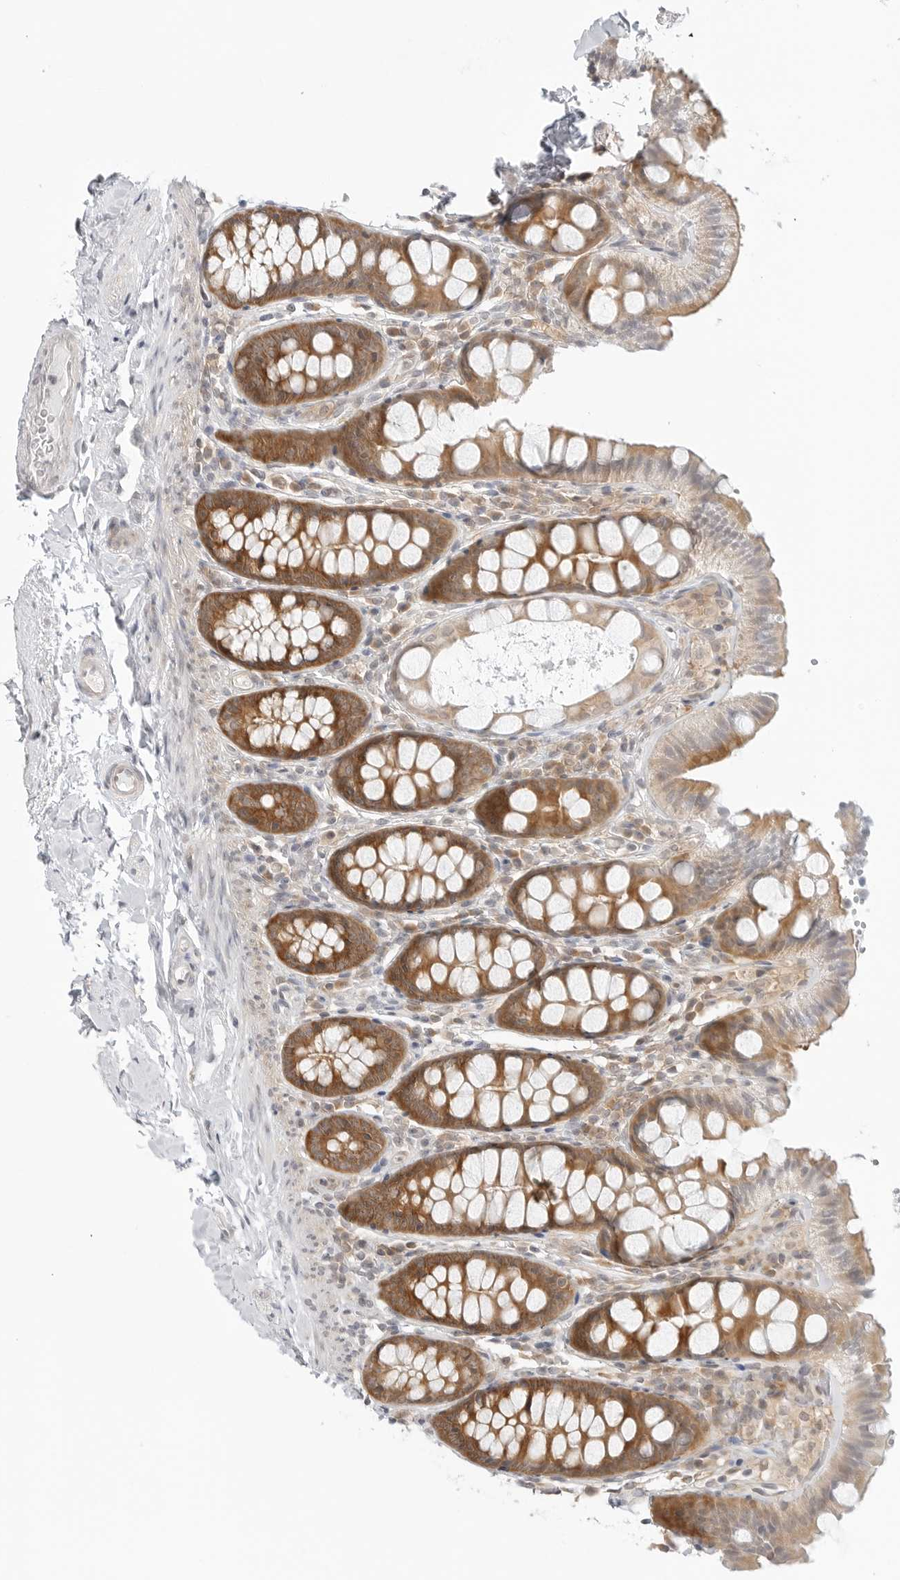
{"staining": {"intensity": "negative", "quantity": "none", "location": "none"}, "tissue": "colon", "cell_type": "Endothelial cells", "image_type": "normal", "snomed": [{"axis": "morphology", "description": "Normal tissue, NOS"}, {"axis": "topography", "description": "Colon"}, {"axis": "topography", "description": "Peripheral nerve tissue"}], "caption": "Endothelial cells show no significant protein positivity in unremarkable colon. Nuclei are stained in blue.", "gene": "NUDC", "patient": {"sex": "female", "age": 61}}